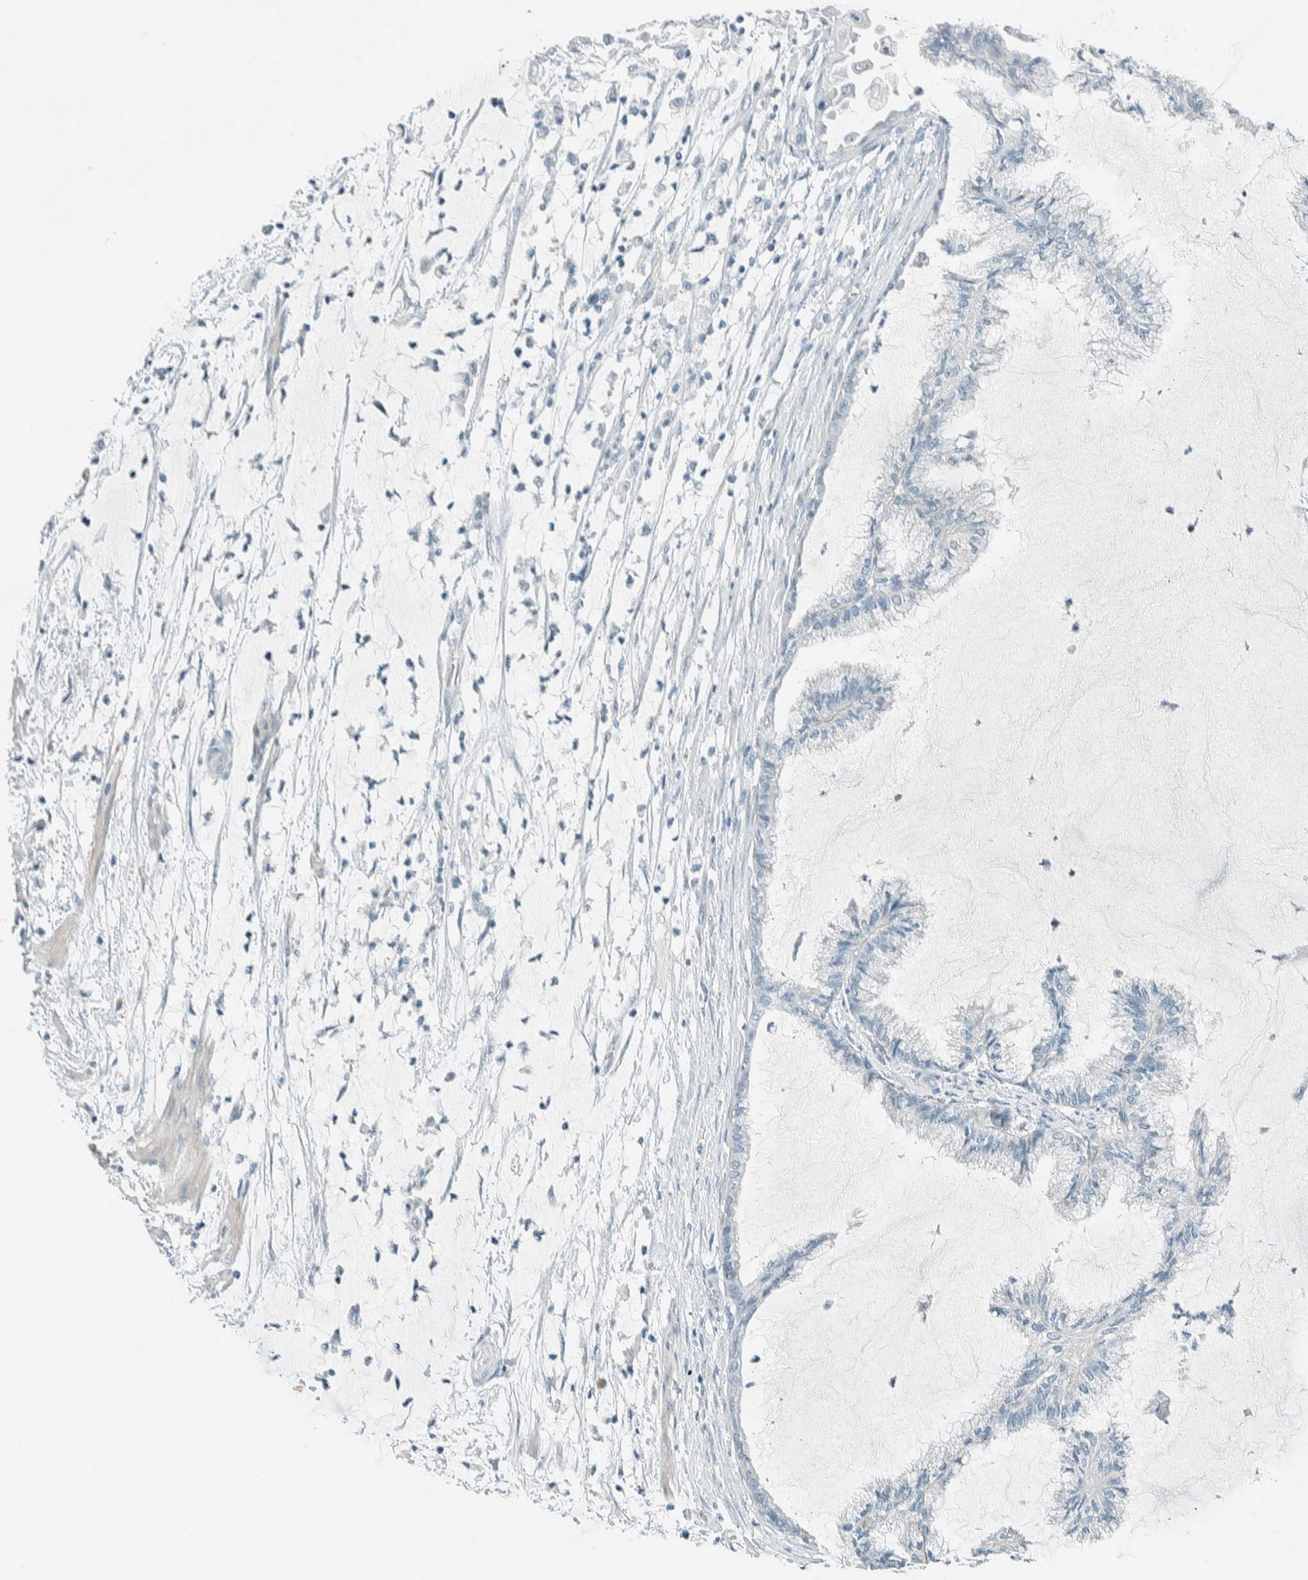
{"staining": {"intensity": "negative", "quantity": "none", "location": "none"}, "tissue": "endometrial cancer", "cell_type": "Tumor cells", "image_type": "cancer", "snomed": [{"axis": "morphology", "description": "Adenocarcinoma, NOS"}, {"axis": "topography", "description": "Endometrium"}], "caption": "Tumor cells show no significant expression in endometrial adenocarcinoma. (DAB (3,3'-diaminobenzidine) IHC with hematoxylin counter stain).", "gene": "SLFN12", "patient": {"sex": "female", "age": 86}}